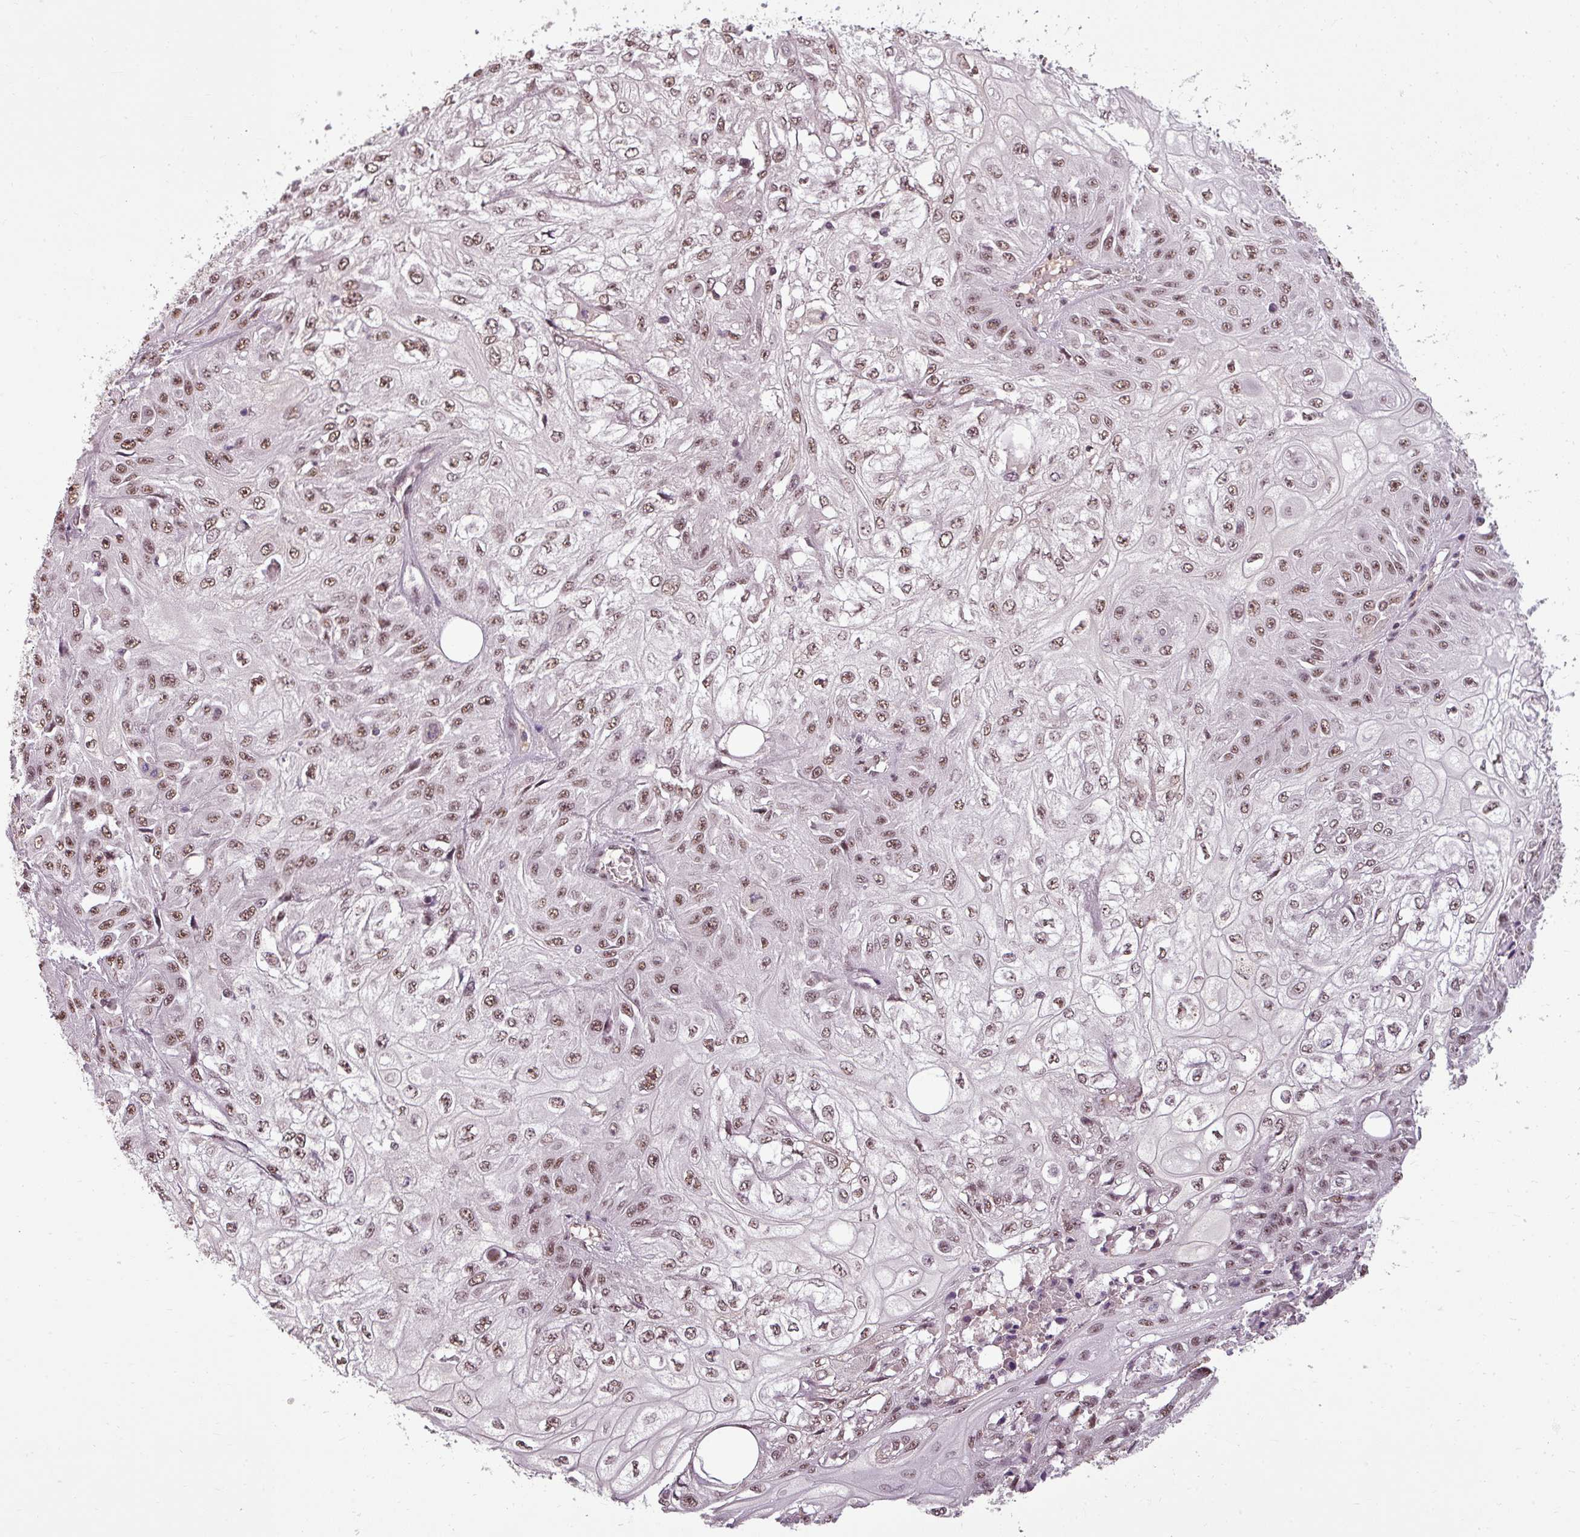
{"staining": {"intensity": "moderate", "quantity": ">75%", "location": "nuclear"}, "tissue": "skin cancer", "cell_type": "Tumor cells", "image_type": "cancer", "snomed": [{"axis": "morphology", "description": "Squamous cell carcinoma, NOS"}, {"axis": "morphology", "description": "Squamous cell carcinoma, metastatic, NOS"}, {"axis": "topography", "description": "Skin"}, {"axis": "topography", "description": "Lymph node"}], "caption": "Immunohistochemistry (IHC) image of neoplastic tissue: human metastatic squamous cell carcinoma (skin) stained using IHC shows medium levels of moderate protein expression localized specifically in the nuclear of tumor cells, appearing as a nuclear brown color.", "gene": "BCAS3", "patient": {"sex": "male", "age": 75}}